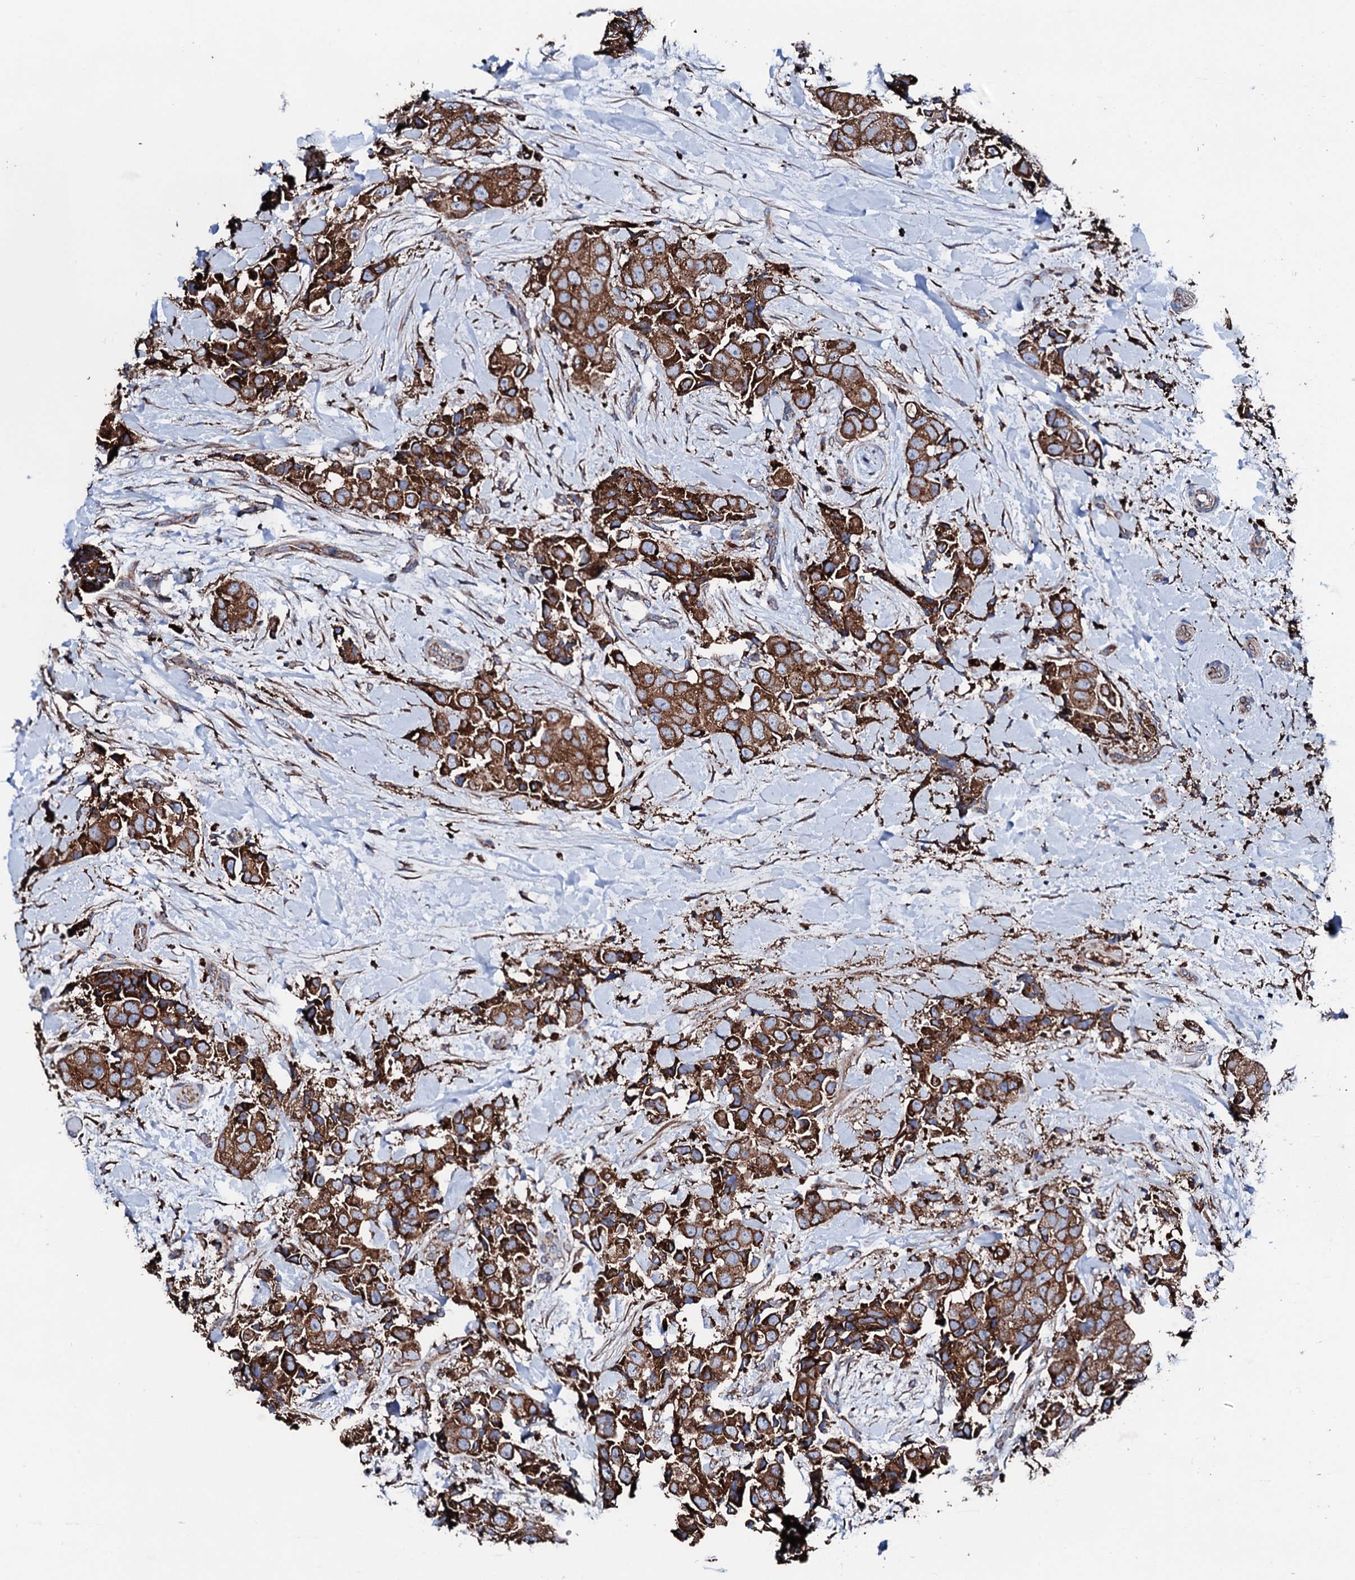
{"staining": {"intensity": "strong", "quantity": ">75%", "location": "cytoplasmic/membranous"}, "tissue": "breast cancer", "cell_type": "Tumor cells", "image_type": "cancer", "snomed": [{"axis": "morphology", "description": "Normal tissue, NOS"}, {"axis": "morphology", "description": "Duct carcinoma"}, {"axis": "topography", "description": "Breast"}], "caption": "Tumor cells demonstrate high levels of strong cytoplasmic/membranous positivity in approximately >75% of cells in breast intraductal carcinoma.", "gene": "AMDHD1", "patient": {"sex": "female", "age": 62}}